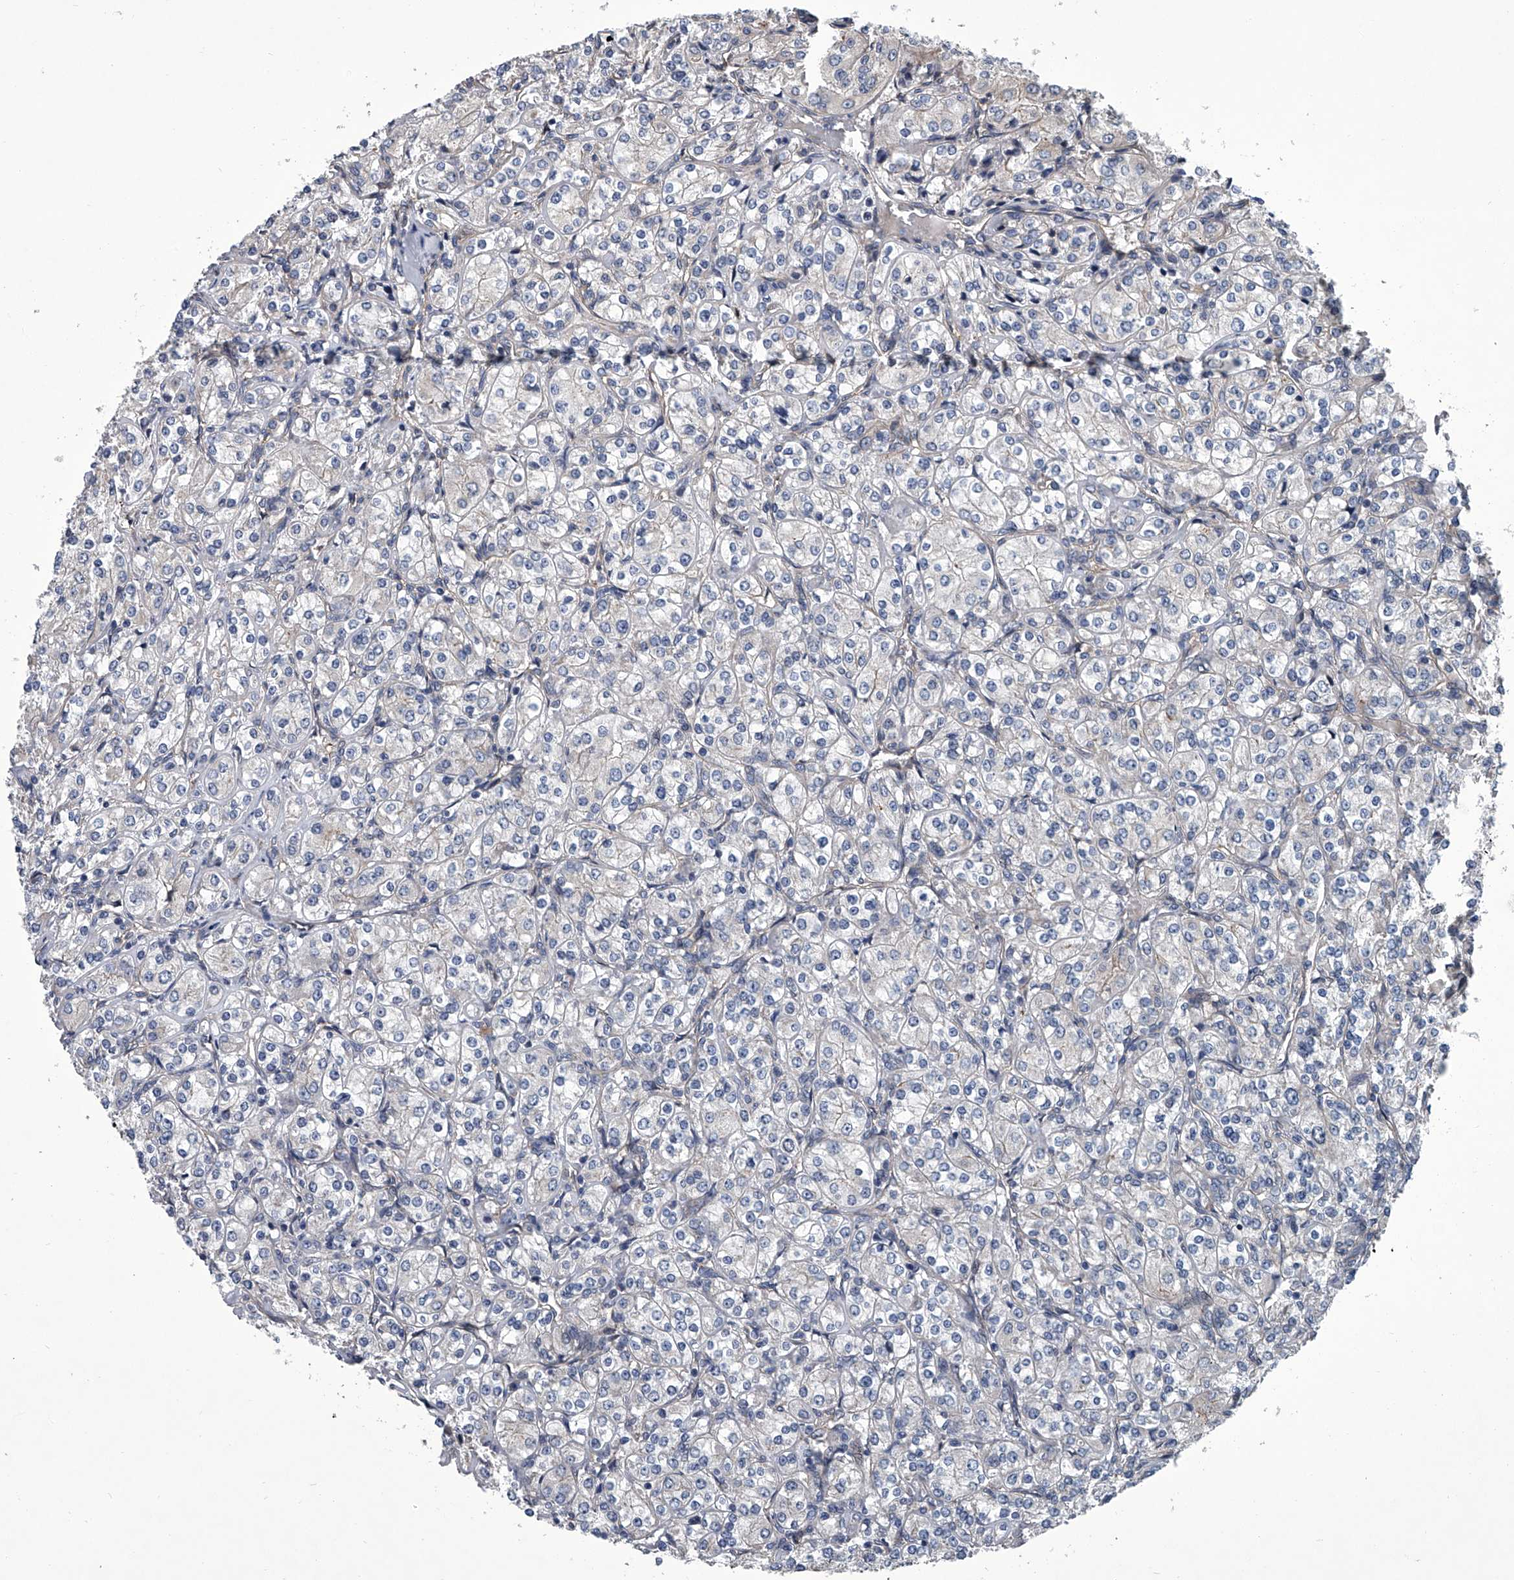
{"staining": {"intensity": "negative", "quantity": "none", "location": "none"}, "tissue": "renal cancer", "cell_type": "Tumor cells", "image_type": "cancer", "snomed": [{"axis": "morphology", "description": "Adenocarcinoma, NOS"}, {"axis": "topography", "description": "Kidney"}], "caption": "IHC histopathology image of human adenocarcinoma (renal) stained for a protein (brown), which shows no expression in tumor cells.", "gene": "ABCG1", "patient": {"sex": "male", "age": 77}}